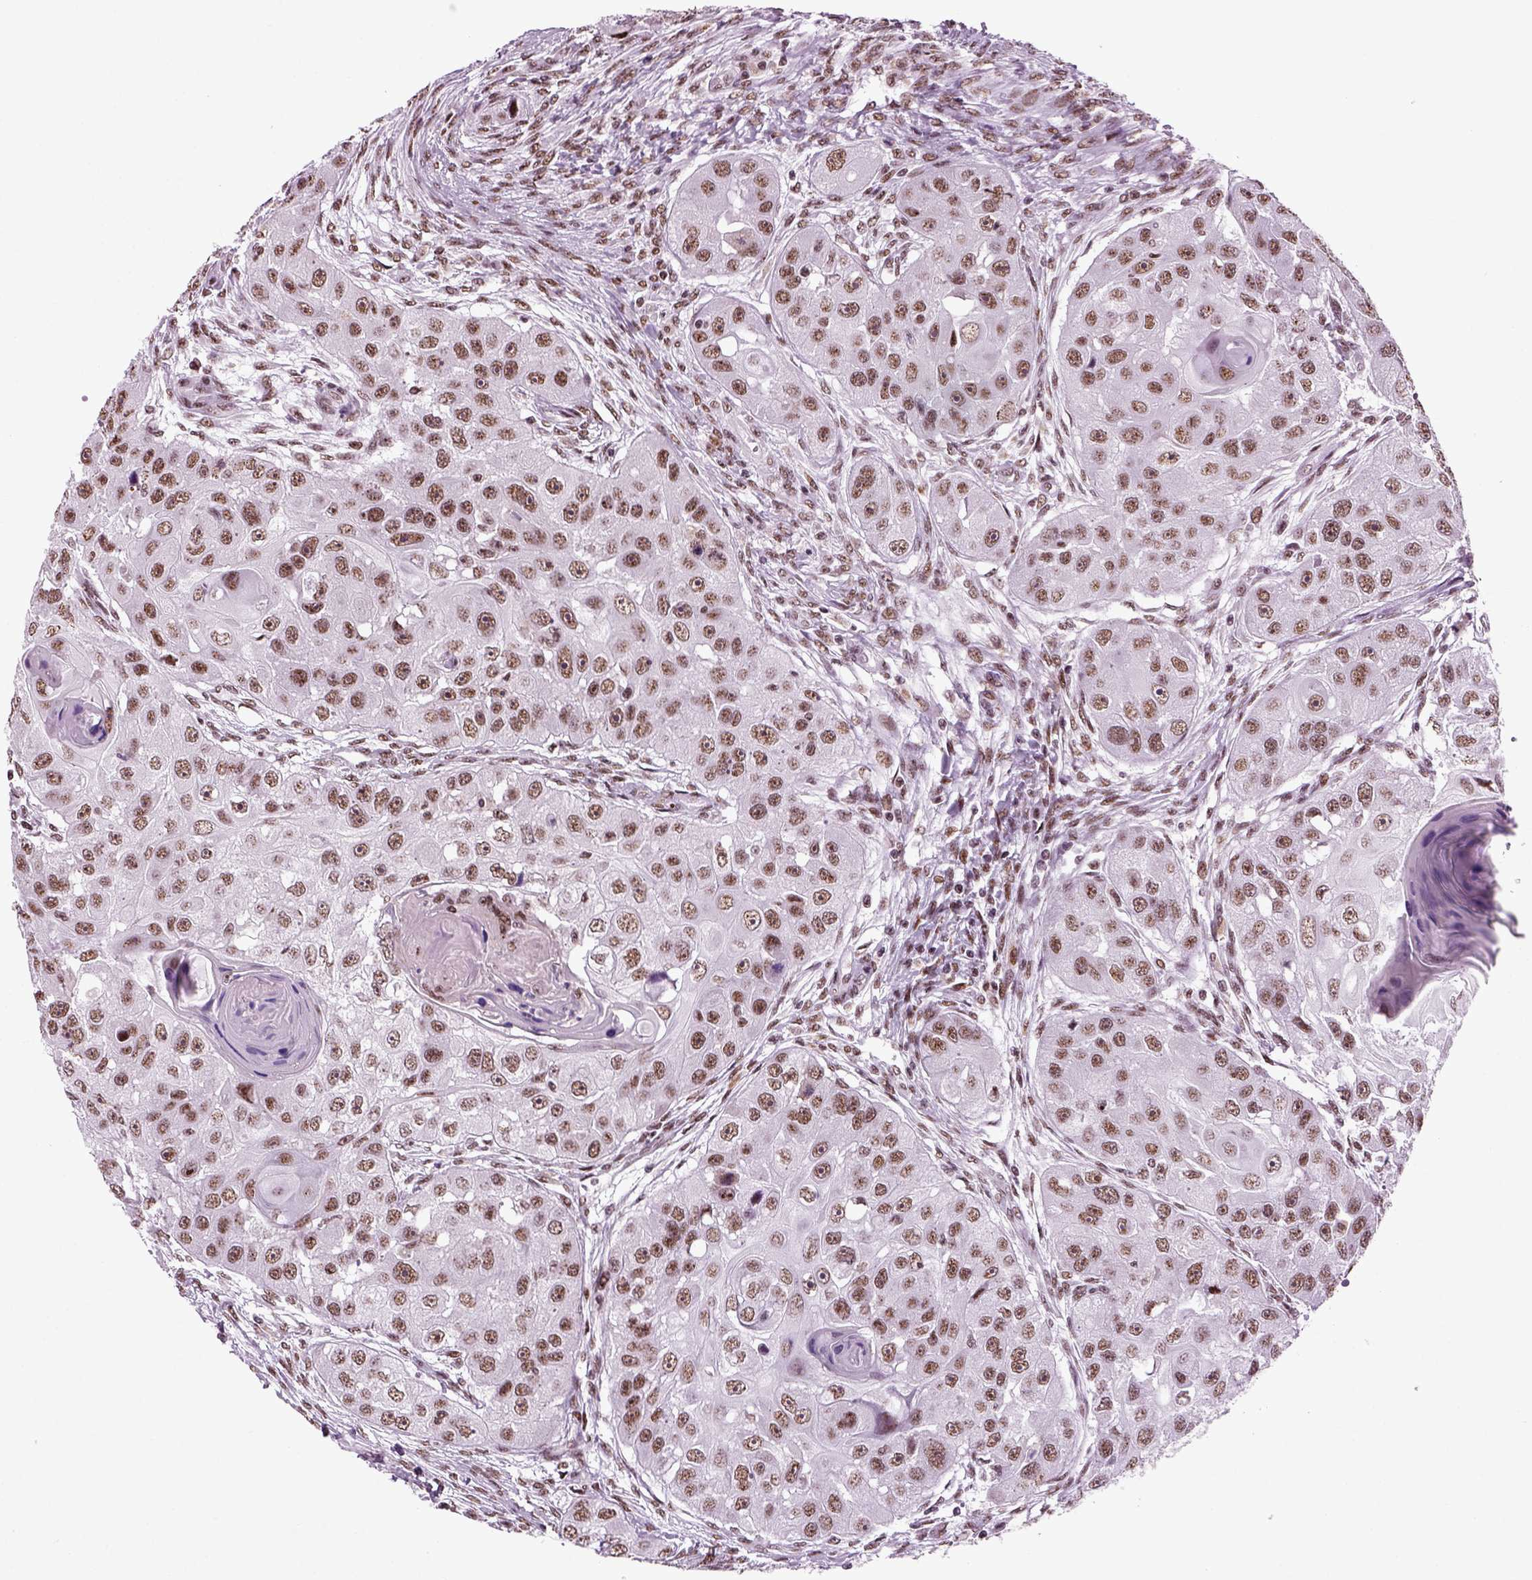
{"staining": {"intensity": "moderate", "quantity": ">75%", "location": "nuclear"}, "tissue": "head and neck cancer", "cell_type": "Tumor cells", "image_type": "cancer", "snomed": [{"axis": "morphology", "description": "Squamous cell carcinoma, NOS"}, {"axis": "topography", "description": "Head-Neck"}], "caption": "Tumor cells display moderate nuclear positivity in approximately >75% of cells in head and neck squamous cell carcinoma.", "gene": "RCOR3", "patient": {"sex": "male", "age": 51}}